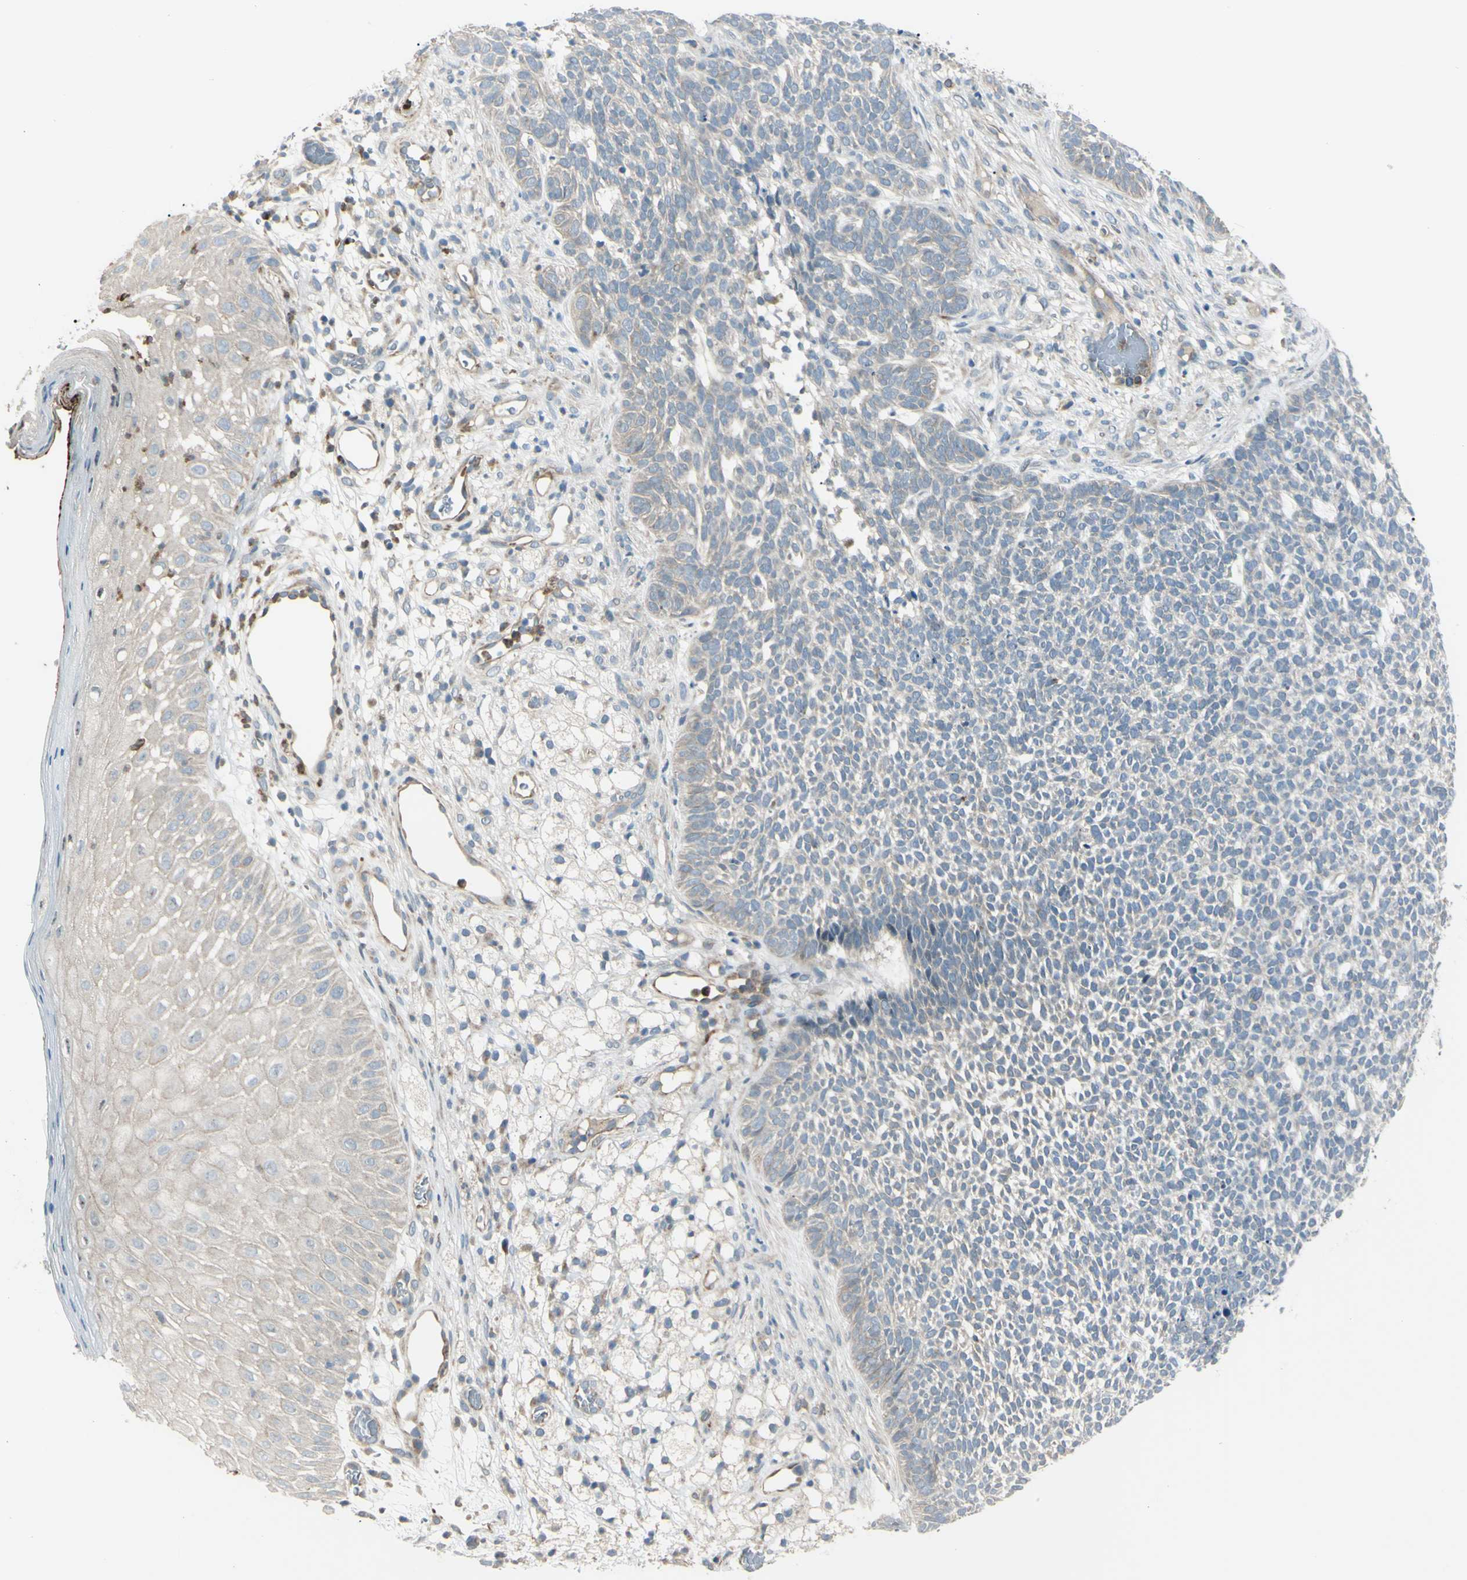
{"staining": {"intensity": "negative", "quantity": "none", "location": "none"}, "tissue": "skin cancer", "cell_type": "Tumor cells", "image_type": "cancer", "snomed": [{"axis": "morphology", "description": "Basal cell carcinoma"}, {"axis": "topography", "description": "Skin"}], "caption": "An immunohistochemistry histopathology image of skin cancer (basal cell carcinoma) is shown. There is no staining in tumor cells of skin cancer (basal cell carcinoma).", "gene": "LMTK2", "patient": {"sex": "female", "age": 84}}